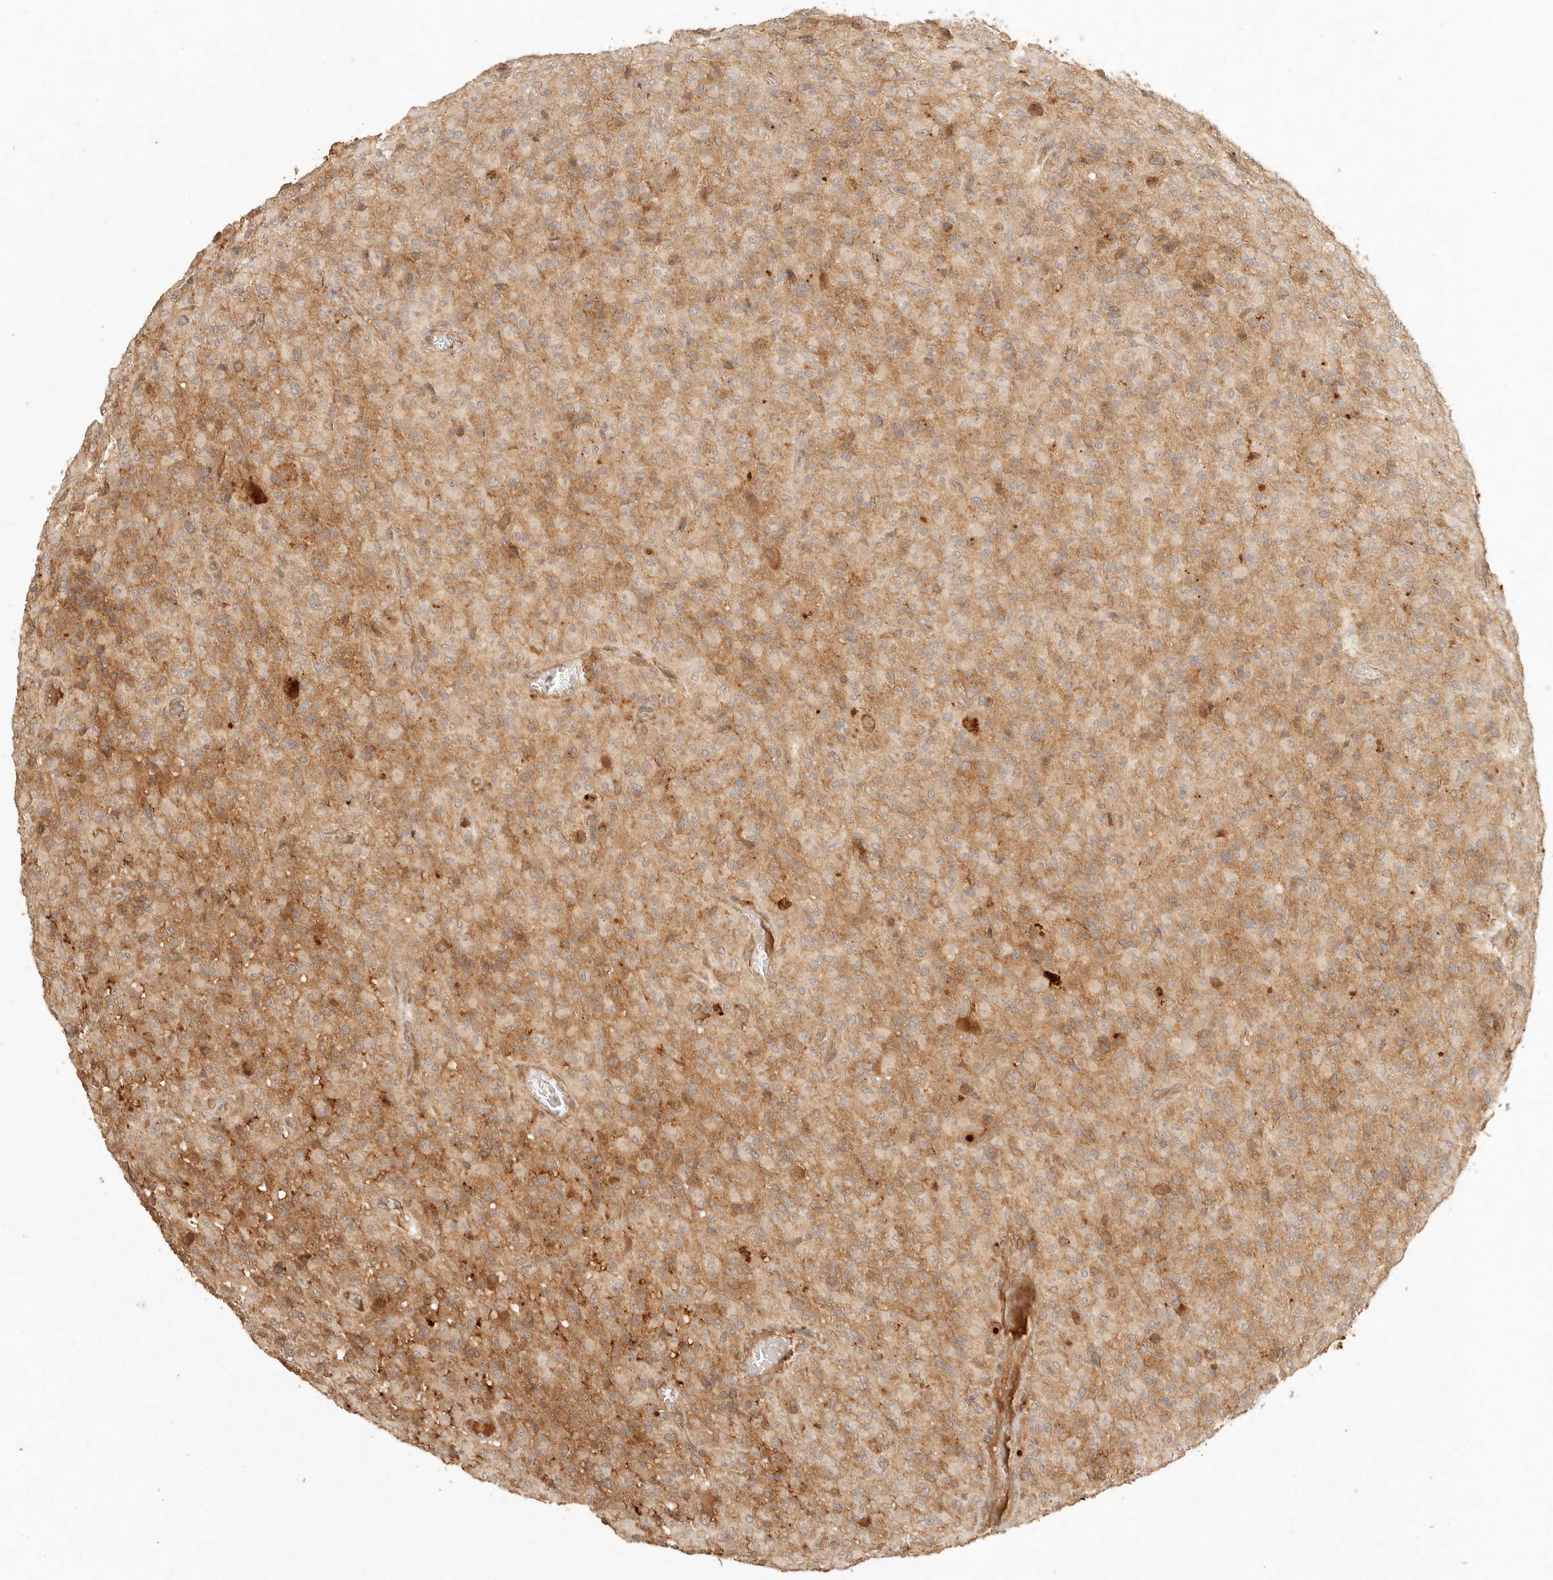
{"staining": {"intensity": "moderate", "quantity": "25%-75%", "location": "cytoplasmic/membranous"}, "tissue": "glioma", "cell_type": "Tumor cells", "image_type": "cancer", "snomed": [{"axis": "morphology", "description": "Glioma, malignant, High grade"}, {"axis": "topography", "description": "Brain"}], "caption": "Protein staining reveals moderate cytoplasmic/membranous staining in approximately 25%-75% of tumor cells in glioma. (DAB = brown stain, brightfield microscopy at high magnification).", "gene": "ANKRD61", "patient": {"sex": "female", "age": 57}}